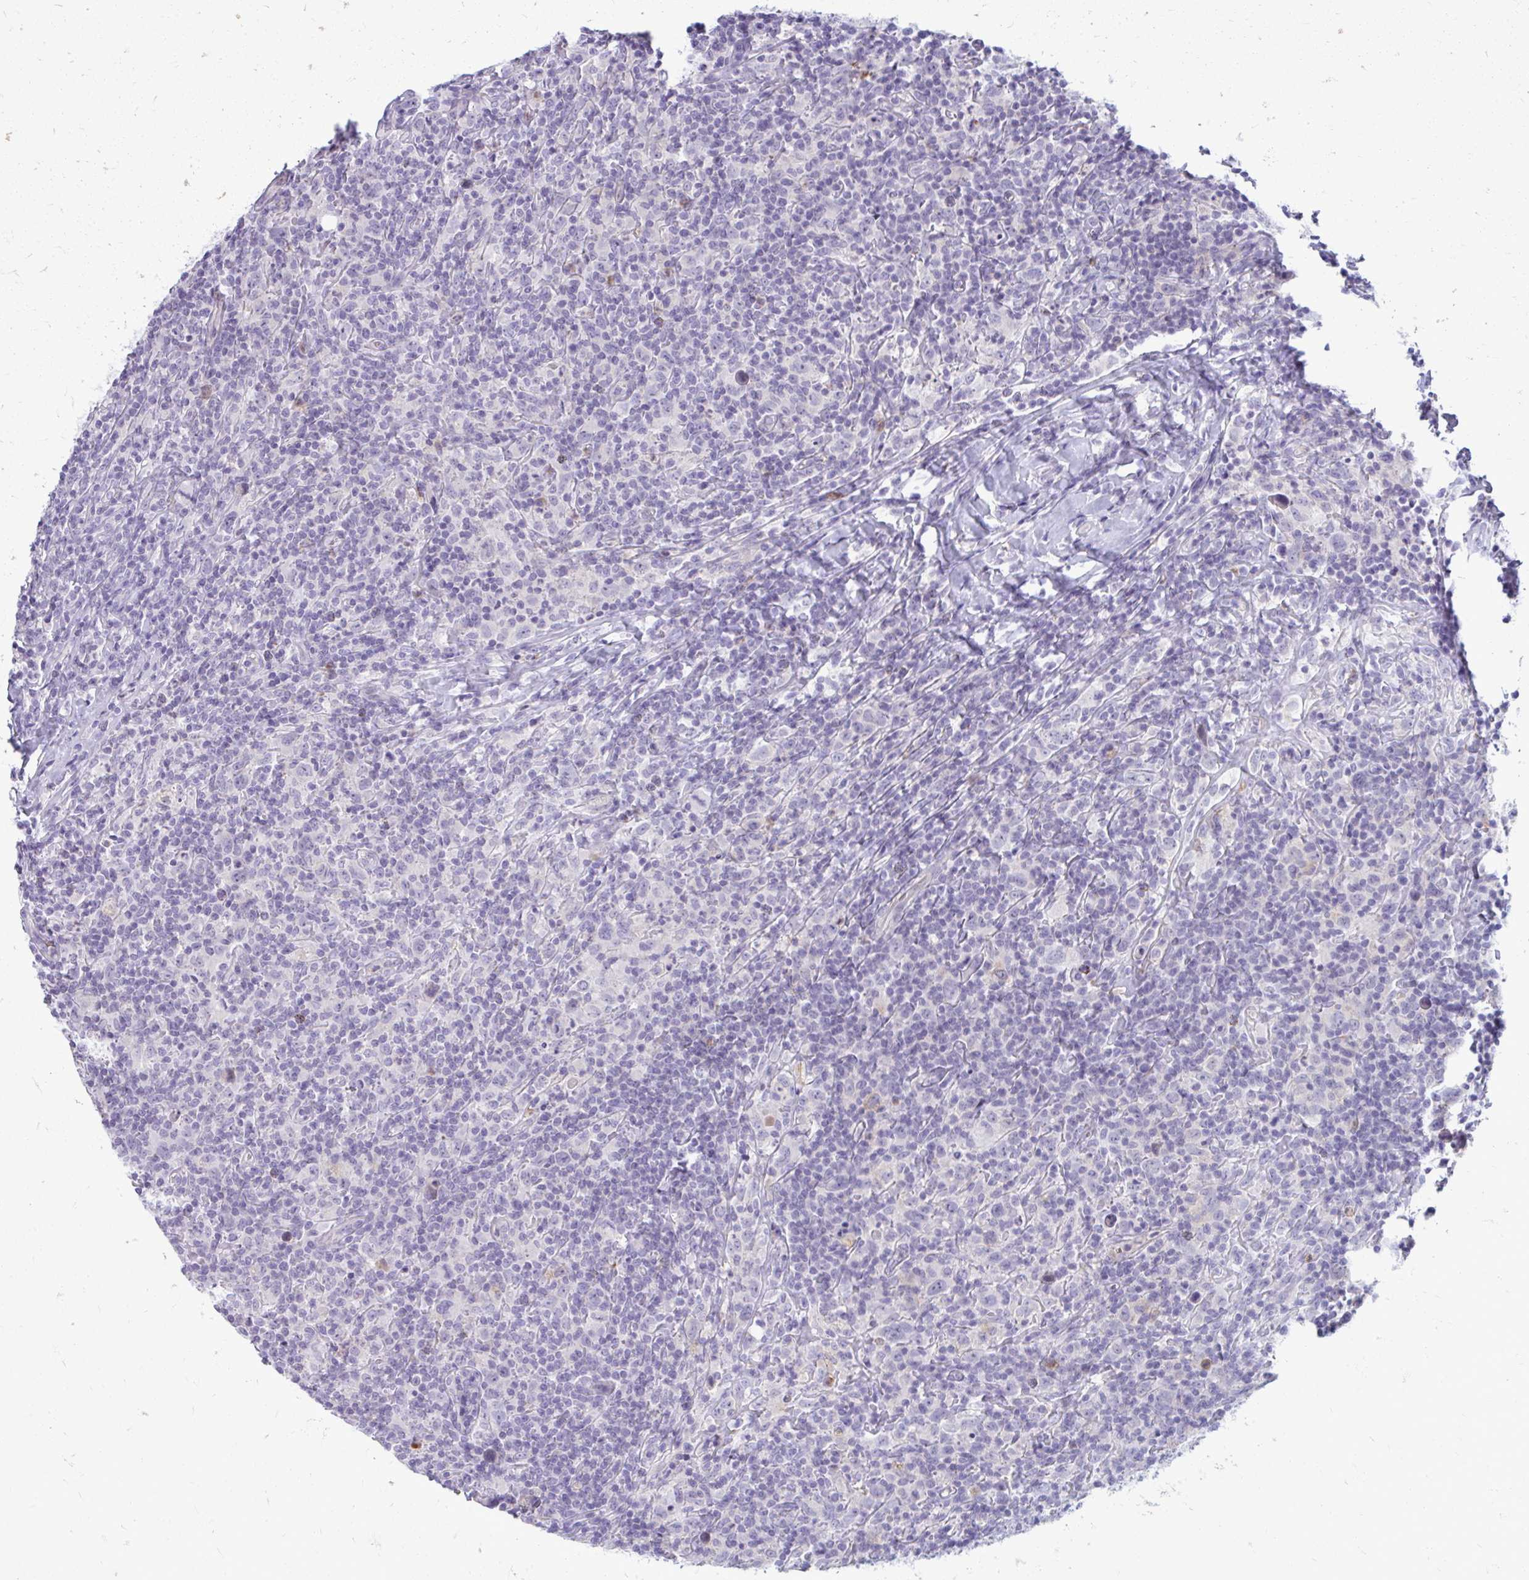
{"staining": {"intensity": "negative", "quantity": "none", "location": "none"}, "tissue": "lymphoma", "cell_type": "Tumor cells", "image_type": "cancer", "snomed": [{"axis": "morphology", "description": "Hodgkin's disease, NOS"}, {"axis": "topography", "description": "Lymph node"}], "caption": "Immunohistochemistry (IHC) micrograph of neoplastic tissue: human lymphoma stained with DAB demonstrates no significant protein positivity in tumor cells.", "gene": "CHIA", "patient": {"sex": "female", "age": 18}}